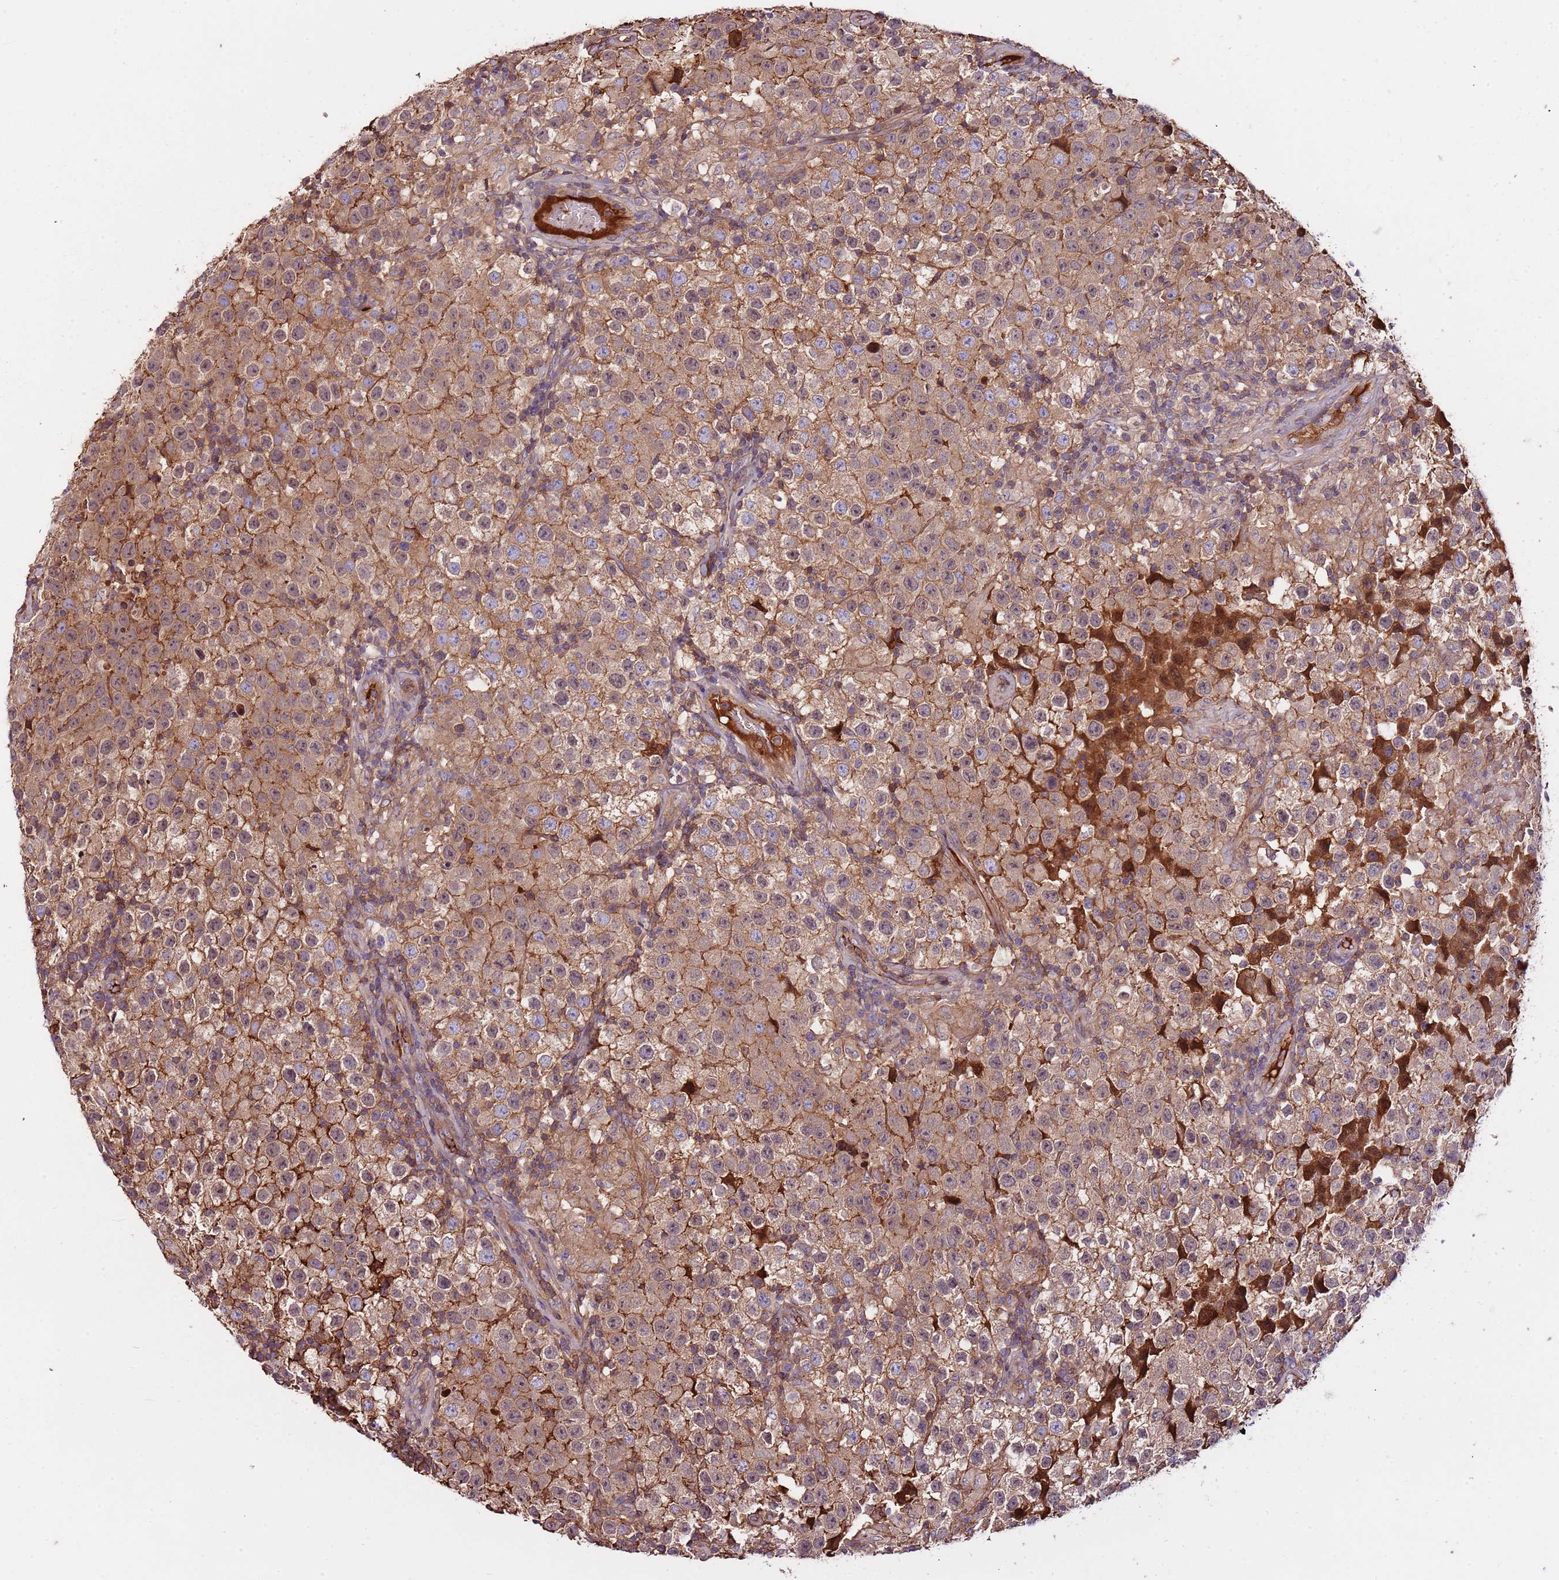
{"staining": {"intensity": "moderate", "quantity": ">75%", "location": "cytoplasmic/membranous"}, "tissue": "testis cancer", "cell_type": "Tumor cells", "image_type": "cancer", "snomed": [{"axis": "morphology", "description": "Seminoma, NOS"}, {"axis": "morphology", "description": "Carcinoma, Embryonal, NOS"}, {"axis": "topography", "description": "Testis"}], "caption": "Immunohistochemical staining of testis cancer reveals medium levels of moderate cytoplasmic/membranous protein staining in approximately >75% of tumor cells. (IHC, brightfield microscopy, high magnification).", "gene": "DENR", "patient": {"sex": "male", "age": 41}}